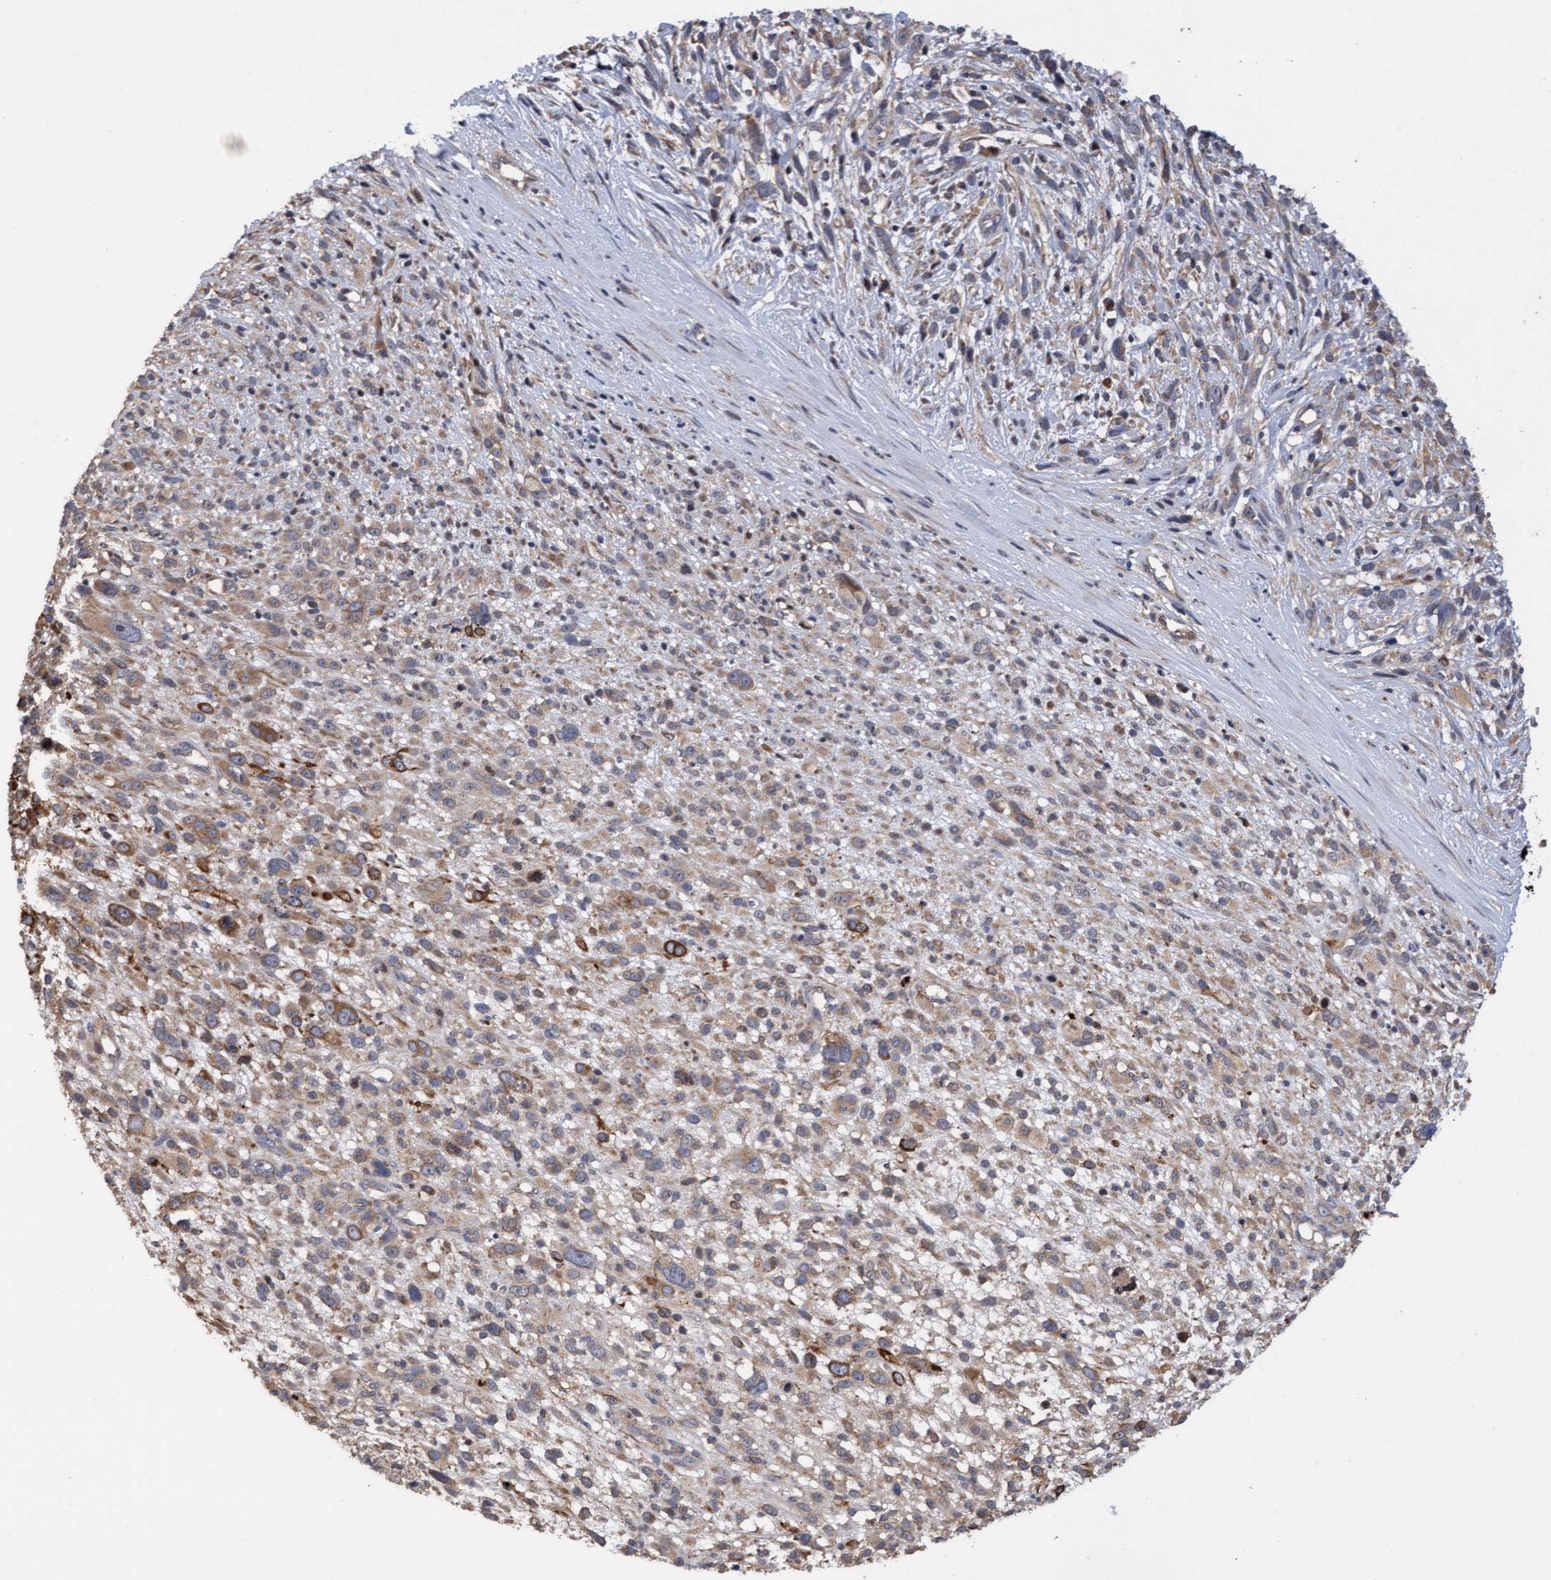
{"staining": {"intensity": "moderate", "quantity": ">75%", "location": "cytoplasmic/membranous"}, "tissue": "melanoma", "cell_type": "Tumor cells", "image_type": "cancer", "snomed": [{"axis": "morphology", "description": "Malignant melanoma, NOS"}, {"axis": "topography", "description": "Skin"}], "caption": "High-power microscopy captured an IHC photomicrograph of melanoma, revealing moderate cytoplasmic/membranous positivity in about >75% of tumor cells.", "gene": "ELP5", "patient": {"sex": "female", "age": 55}}